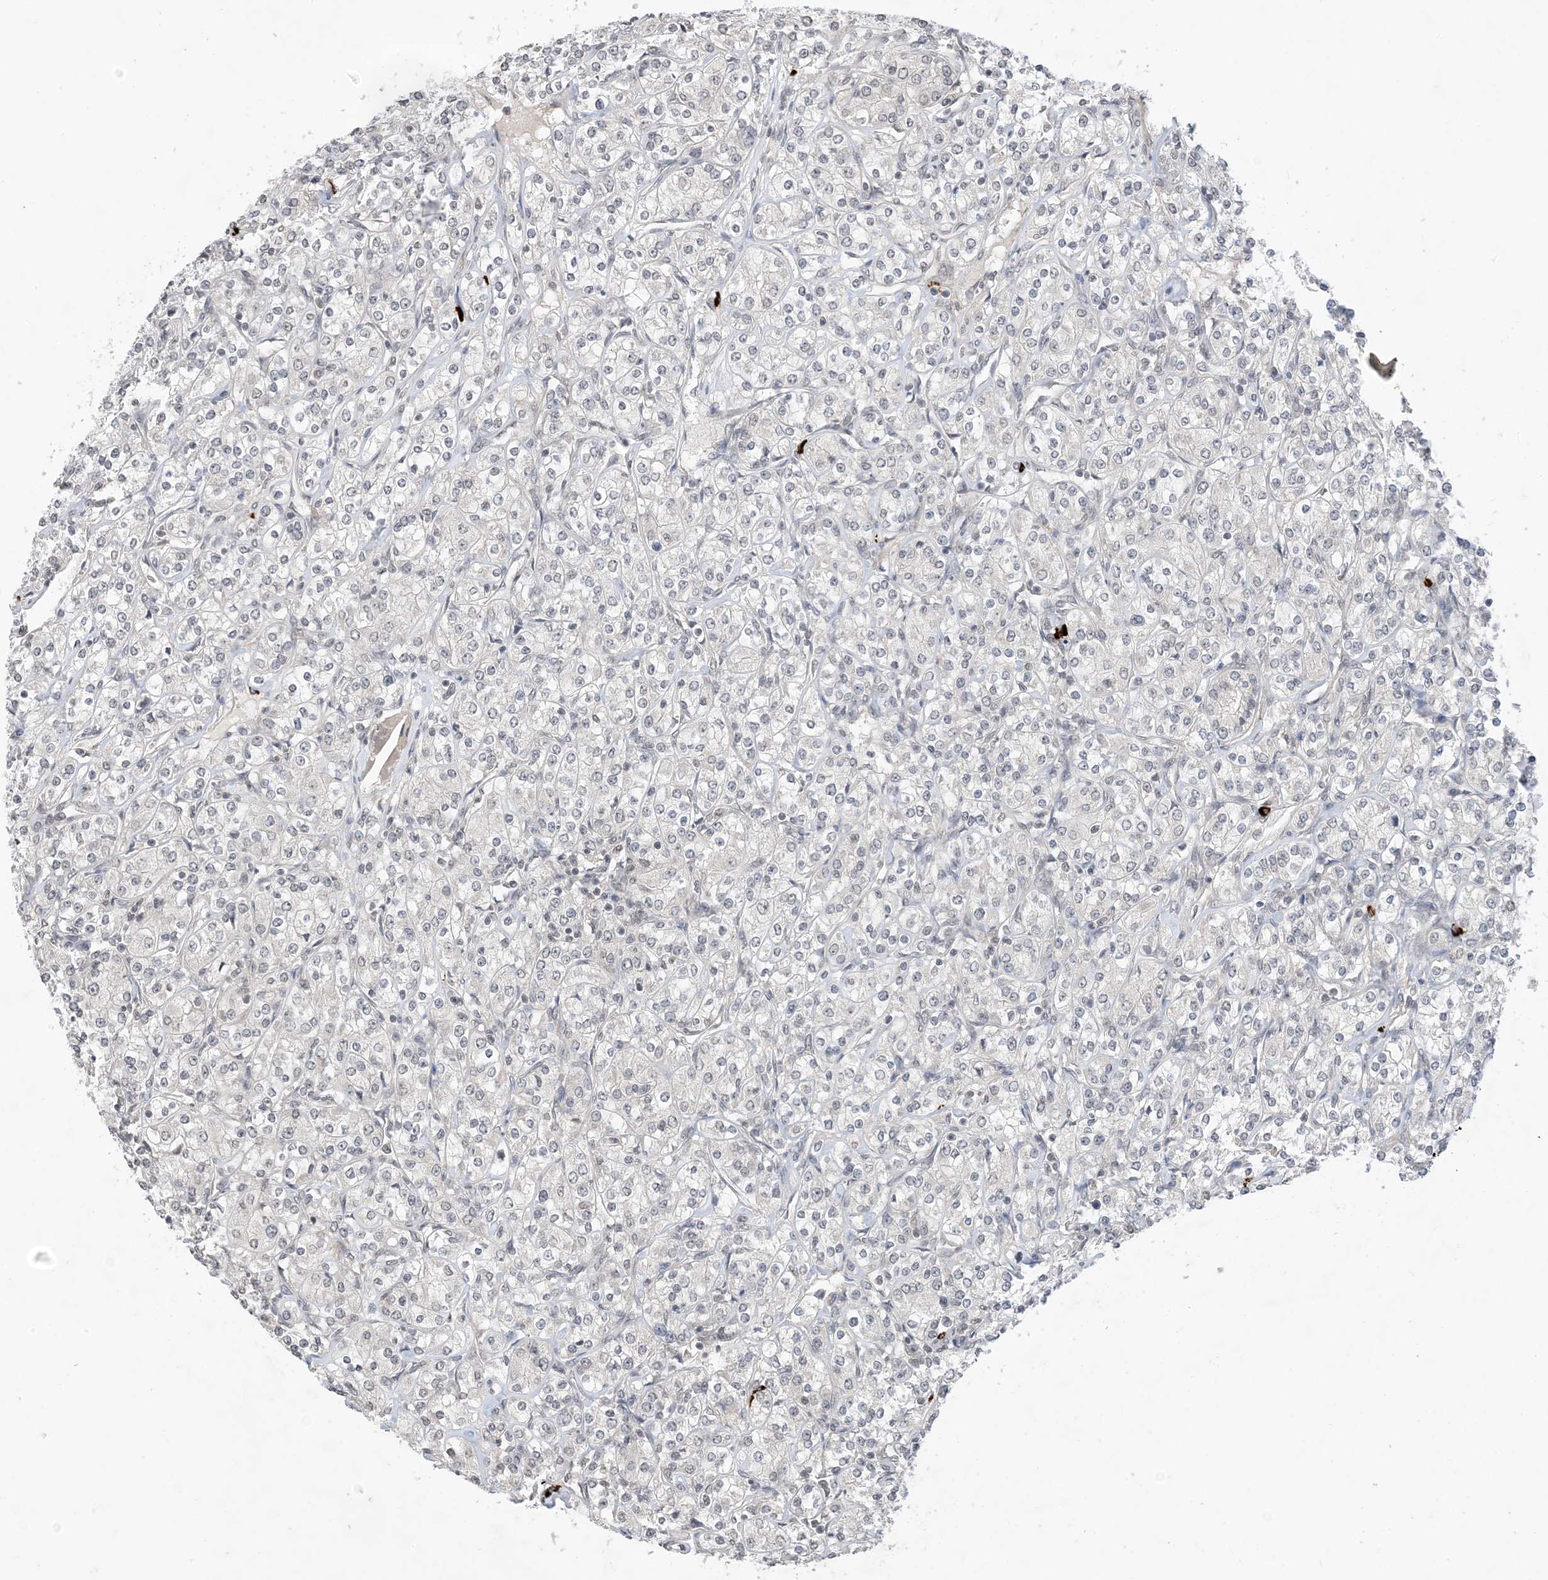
{"staining": {"intensity": "negative", "quantity": "none", "location": "none"}, "tissue": "renal cancer", "cell_type": "Tumor cells", "image_type": "cancer", "snomed": [{"axis": "morphology", "description": "Adenocarcinoma, NOS"}, {"axis": "topography", "description": "Kidney"}], "caption": "Immunohistochemical staining of human renal cancer (adenocarcinoma) shows no significant staining in tumor cells.", "gene": "RANBP9", "patient": {"sex": "male", "age": 77}}